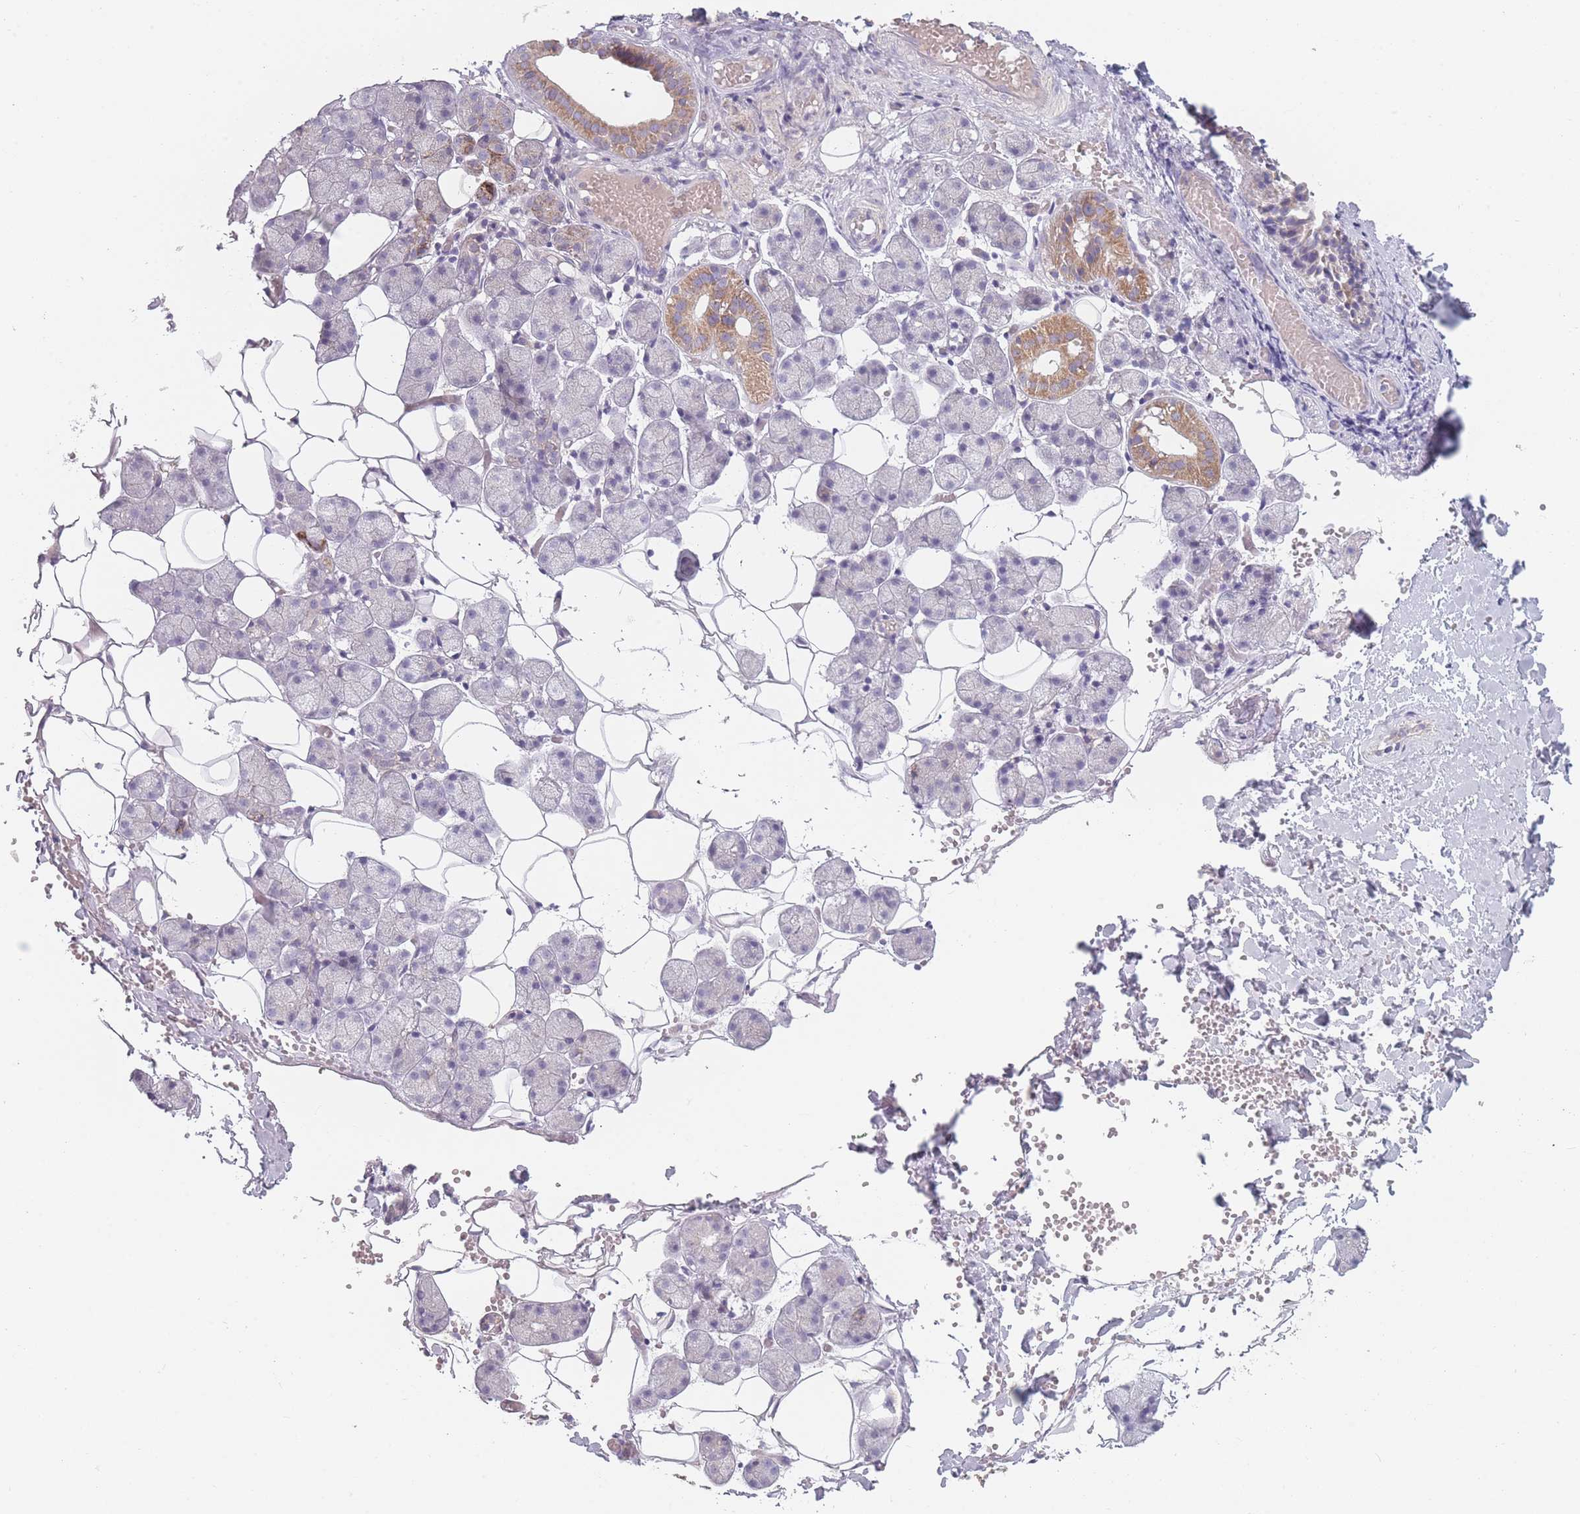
{"staining": {"intensity": "moderate", "quantity": "<25%", "location": "cytoplasmic/membranous"}, "tissue": "salivary gland", "cell_type": "Glandular cells", "image_type": "normal", "snomed": [{"axis": "morphology", "description": "Normal tissue, NOS"}, {"axis": "topography", "description": "Salivary gland"}], "caption": "Protein expression analysis of unremarkable salivary gland shows moderate cytoplasmic/membranous positivity in about <25% of glandular cells. Immunohistochemistry (ihc) stains the protein of interest in brown and the nuclei are stained blue.", "gene": "PEX11B", "patient": {"sex": "female", "age": 33}}